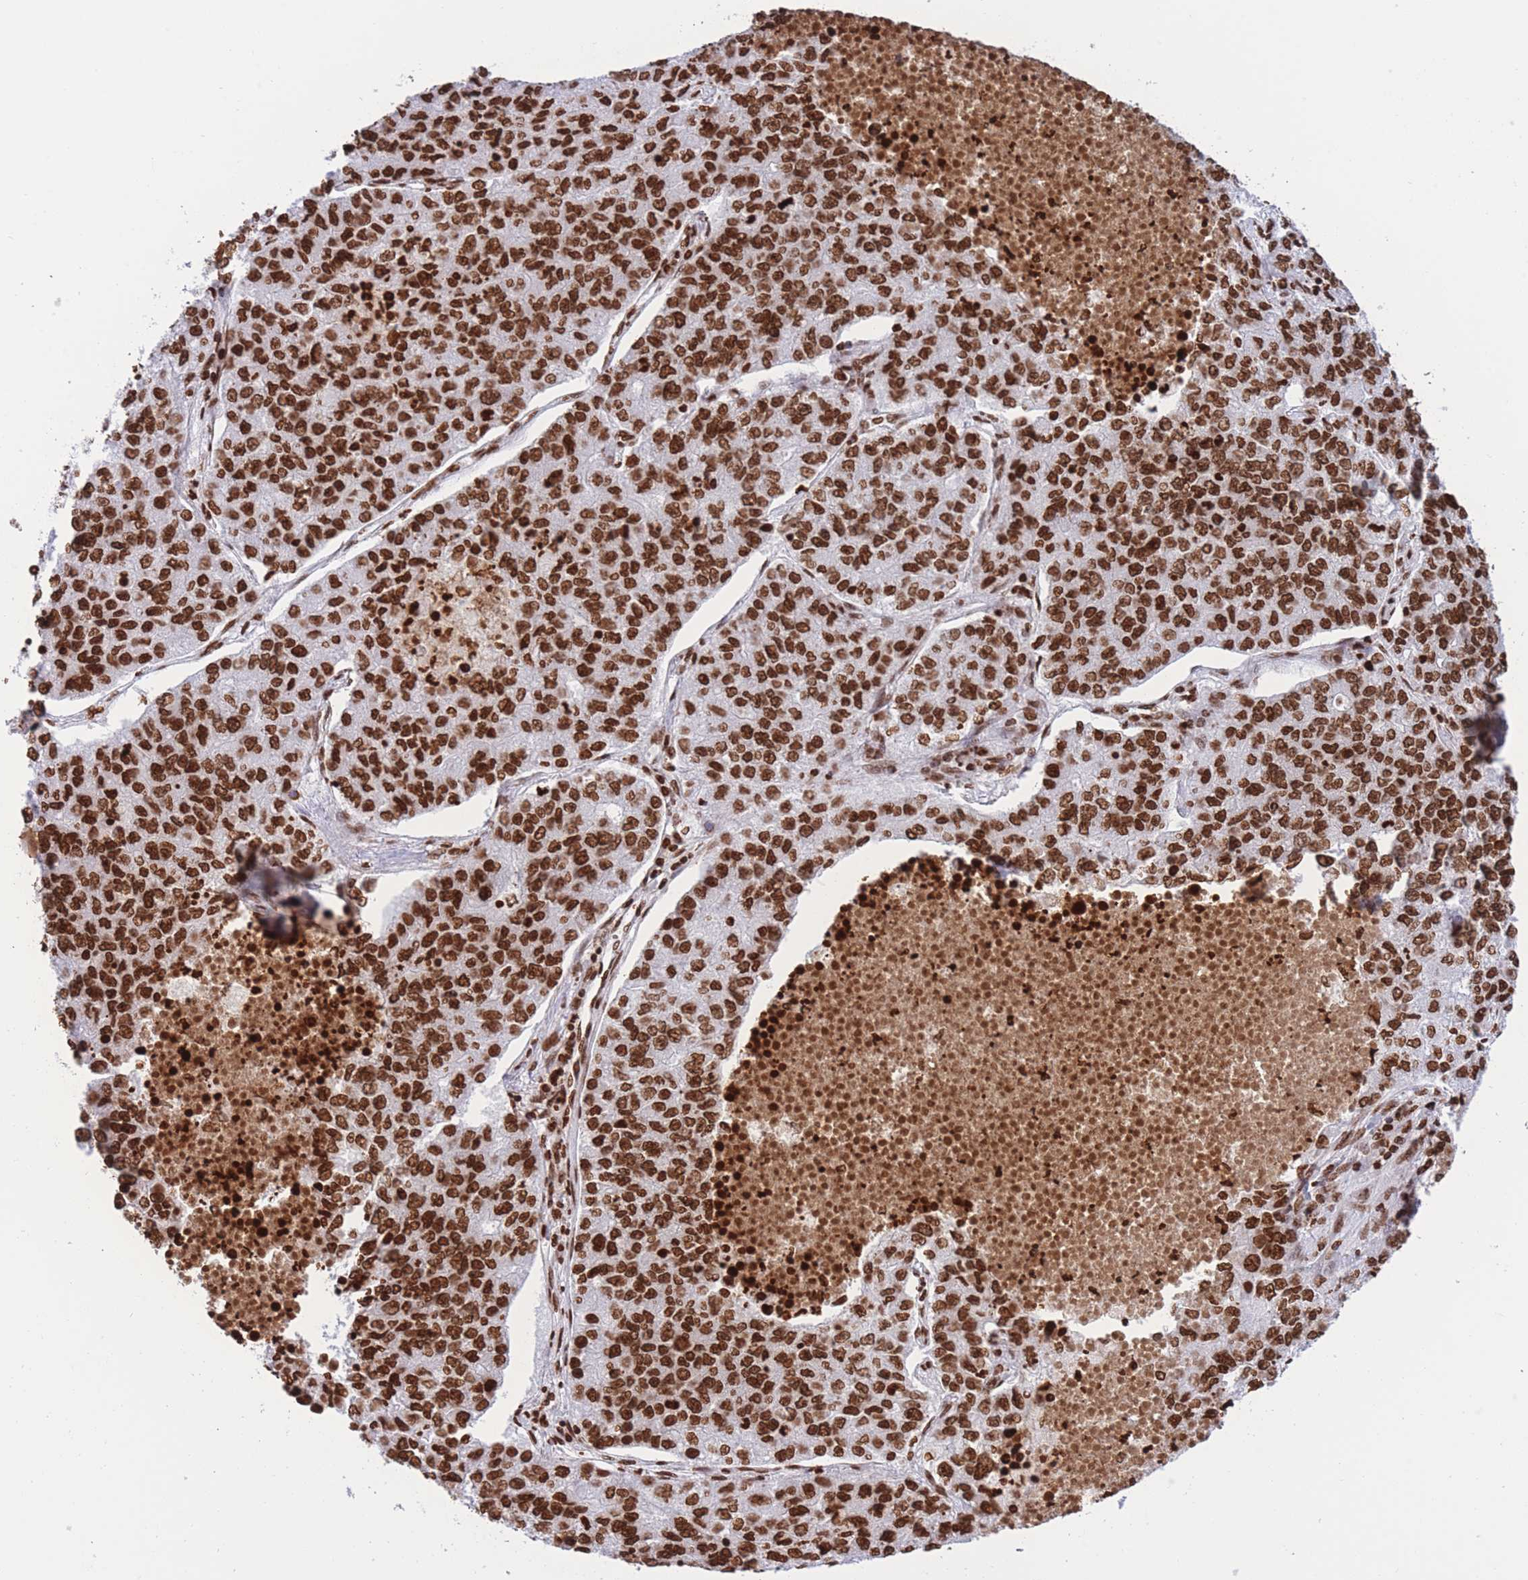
{"staining": {"intensity": "strong", "quantity": ">75%", "location": "nuclear"}, "tissue": "lung cancer", "cell_type": "Tumor cells", "image_type": "cancer", "snomed": [{"axis": "morphology", "description": "Adenocarcinoma, NOS"}, {"axis": "topography", "description": "Lung"}], "caption": "Immunohistochemistry (IHC) staining of lung cancer (adenocarcinoma), which reveals high levels of strong nuclear expression in about >75% of tumor cells indicating strong nuclear protein staining. The staining was performed using DAB (brown) for protein detection and nuclei were counterstained in hematoxylin (blue).", "gene": "H2BC11", "patient": {"sex": "male", "age": 49}}